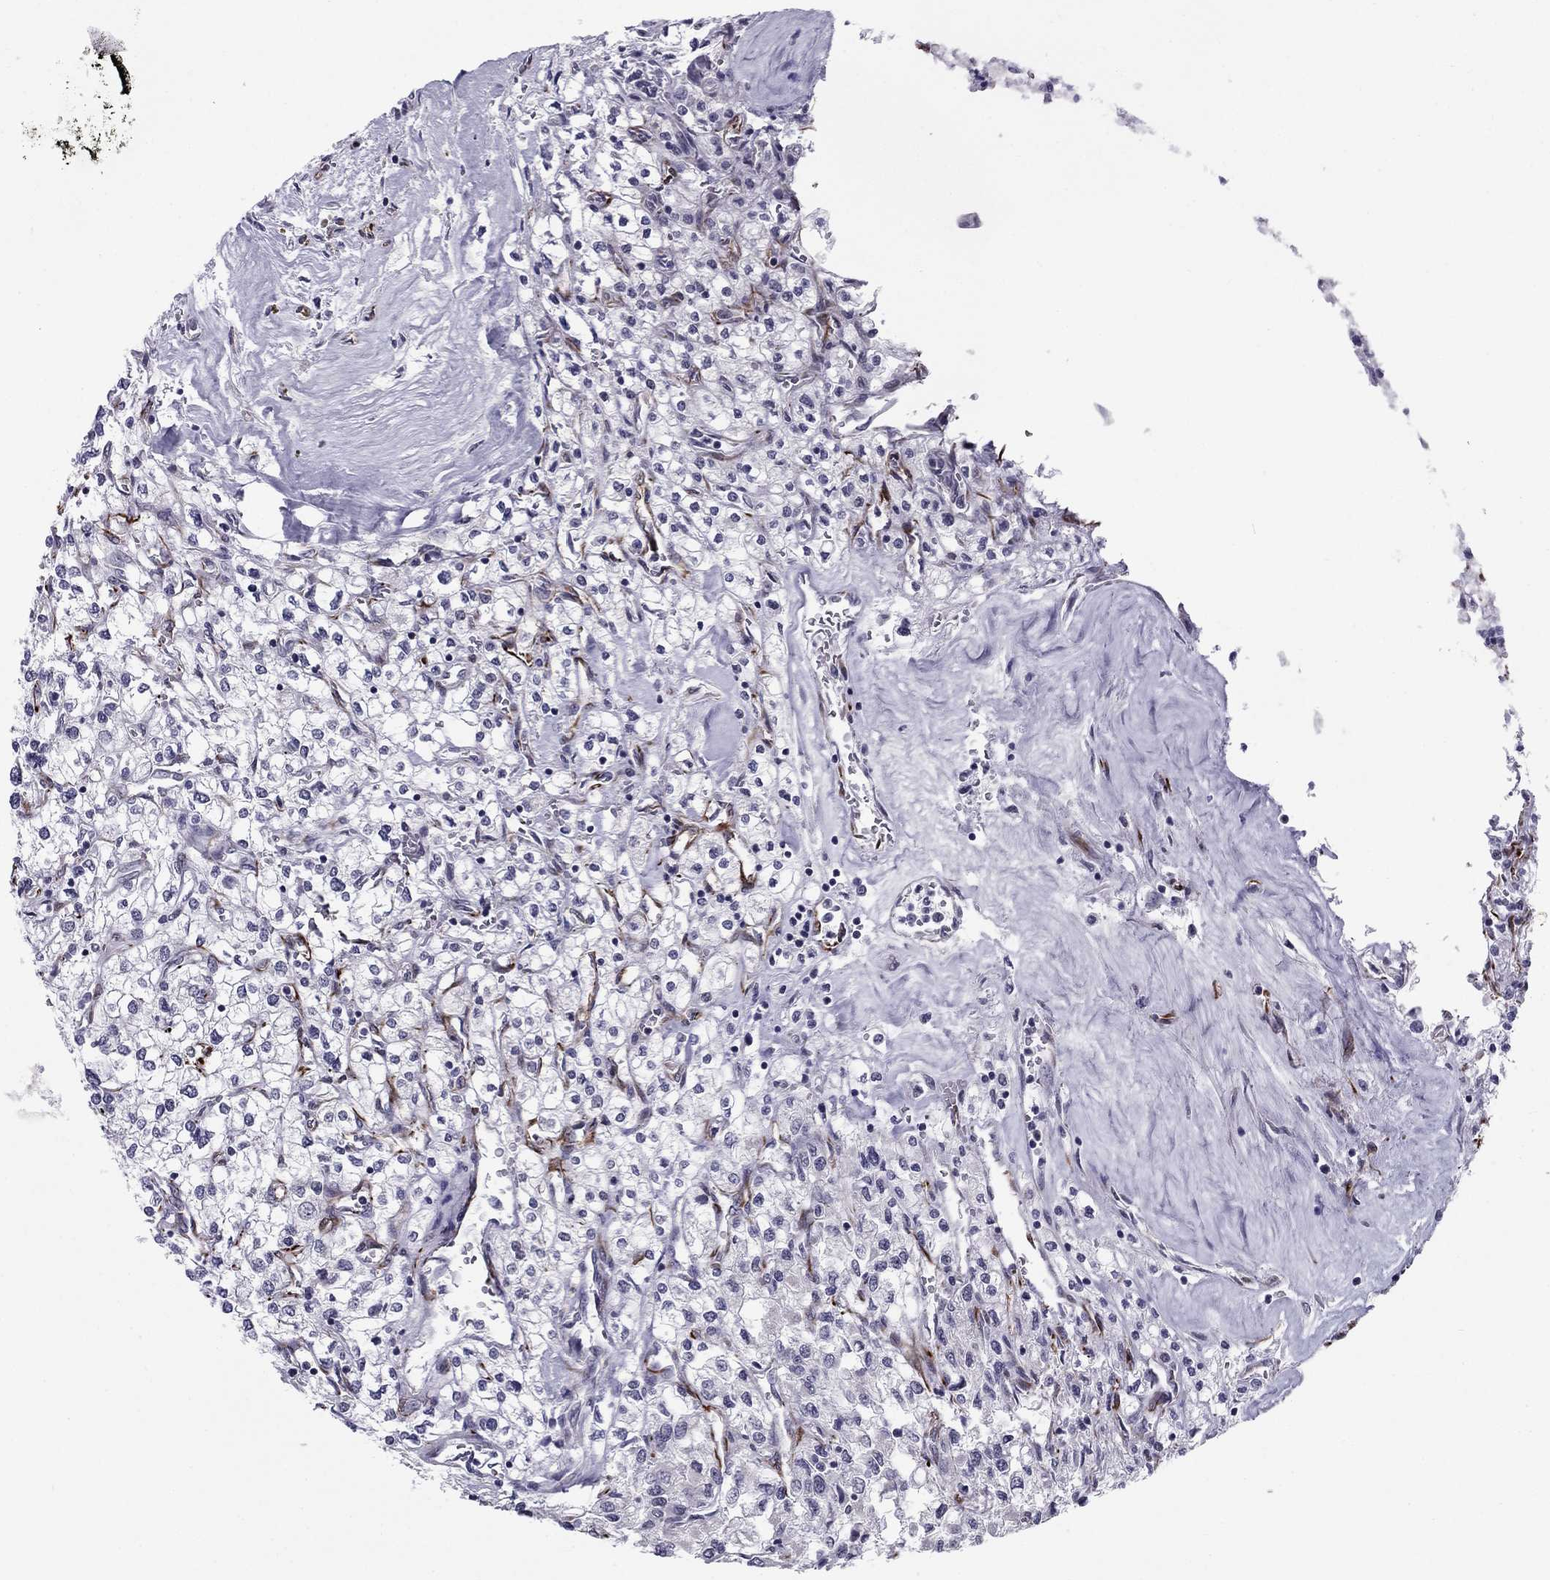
{"staining": {"intensity": "negative", "quantity": "none", "location": "none"}, "tissue": "renal cancer", "cell_type": "Tumor cells", "image_type": "cancer", "snomed": [{"axis": "morphology", "description": "Adenocarcinoma, NOS"}, {"axis": "topography", "description": "Kidney"}], "caption": "An IHC histopathology image of renal cancer is shown. There is no staining in tumor cells of renal cancer.", "gene": "ANKS4B", "patient": {"sex": "male", "age": 80}}